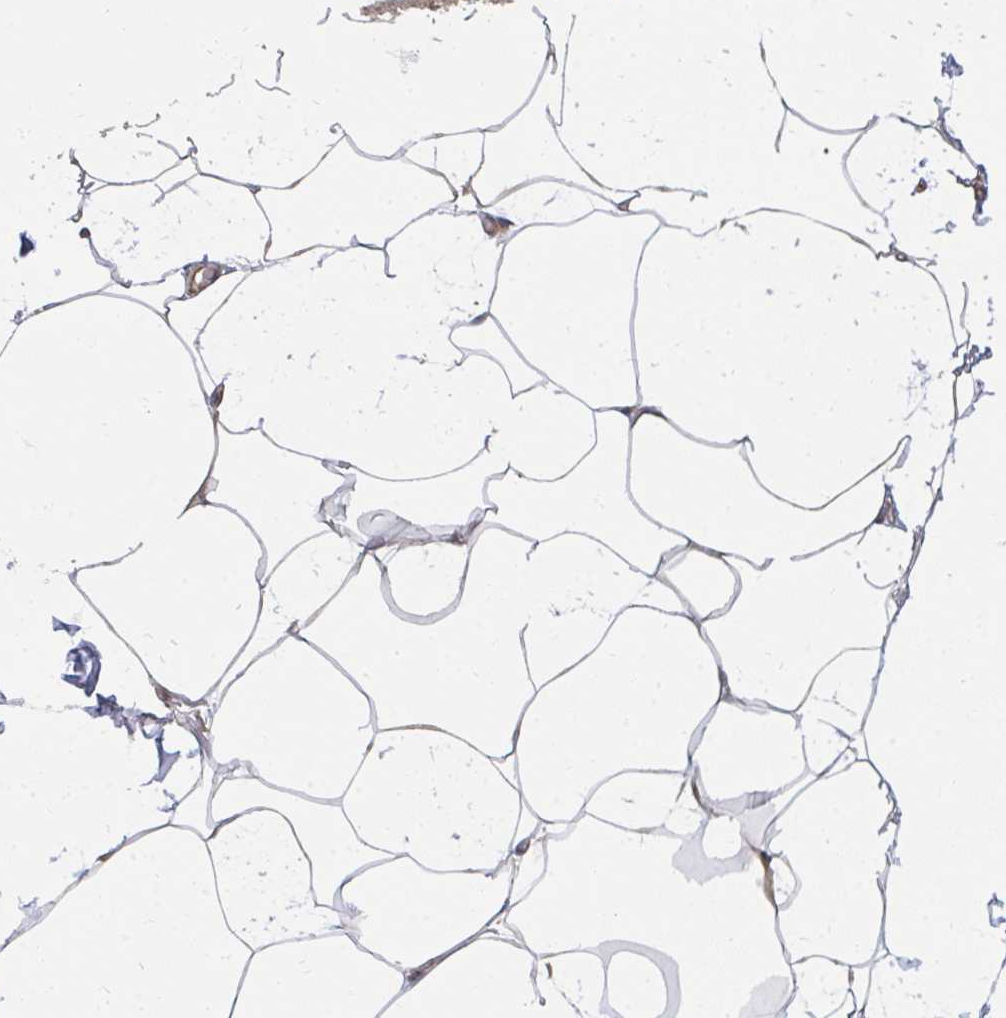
{"staining": {"intensity": "weak", "quantity": "<25%", "location": "cytoplasmic/membranous"}, "tissue": "adipose tissue", "cell_type": "Adipocytes", "image_type": "normal", "snomed": [{"axis": "morphology", "description": "Normal tissue, NOS"}, {"axis": "topography", "description": "Skin"}, {"axis": "topography", "description": "Peripheral nerve tissue"}], "caption": "Histopathology image shows no significant protein expression in adipocytes of normal adipose tissue. (DAB immunohistochemistry visualized using brightfield microscopy, high magnification).", "gene": "ZFYVE28", "patient": {"sex": "female", "age": 45}}